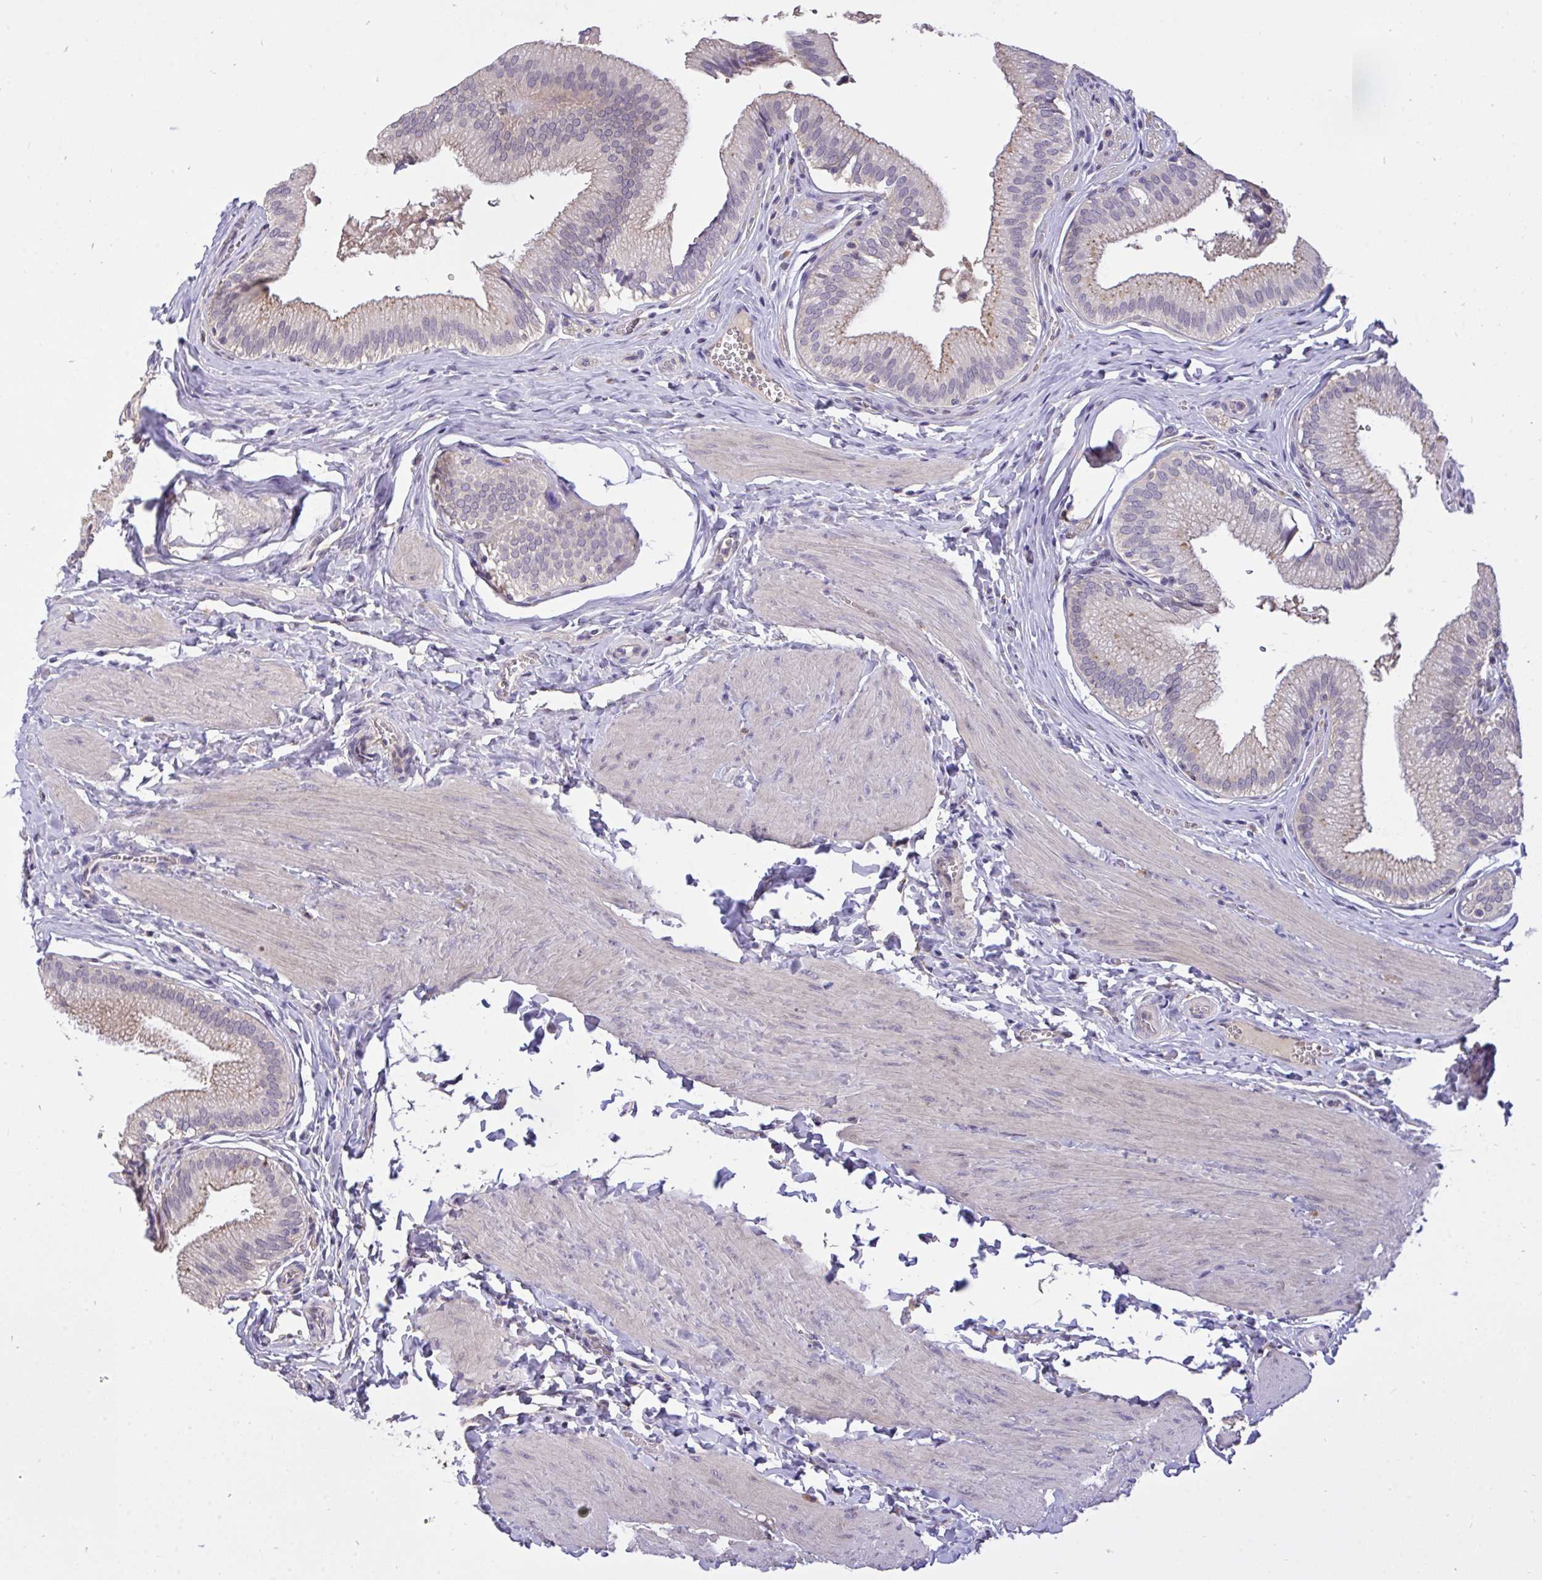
{"staining": {"intensity": "moderate", "quantity": "25%-75%", "location": "cytoplasmic/membranous"}, "tissue": "gallbladder", "cell_type": "Glandular cells", "image_type": "normal", "snomed": [{"axis": "morphology", "description": "Normal tissue, NOS"}, {"axis": "topography", "description": "Gallbladder"}, {"axis": "topography", "description": "Peripheral nerve tissue"}], "caption": "Immunohistochemistry (IHC) (DAB) staining of normal gallbladder shows moderate cytoplasmic/membranous protein staining in approximately 25%-75% of glandular cells.", "gene": "C19orf54", "patient": {"sex": "male", "age": 17}}